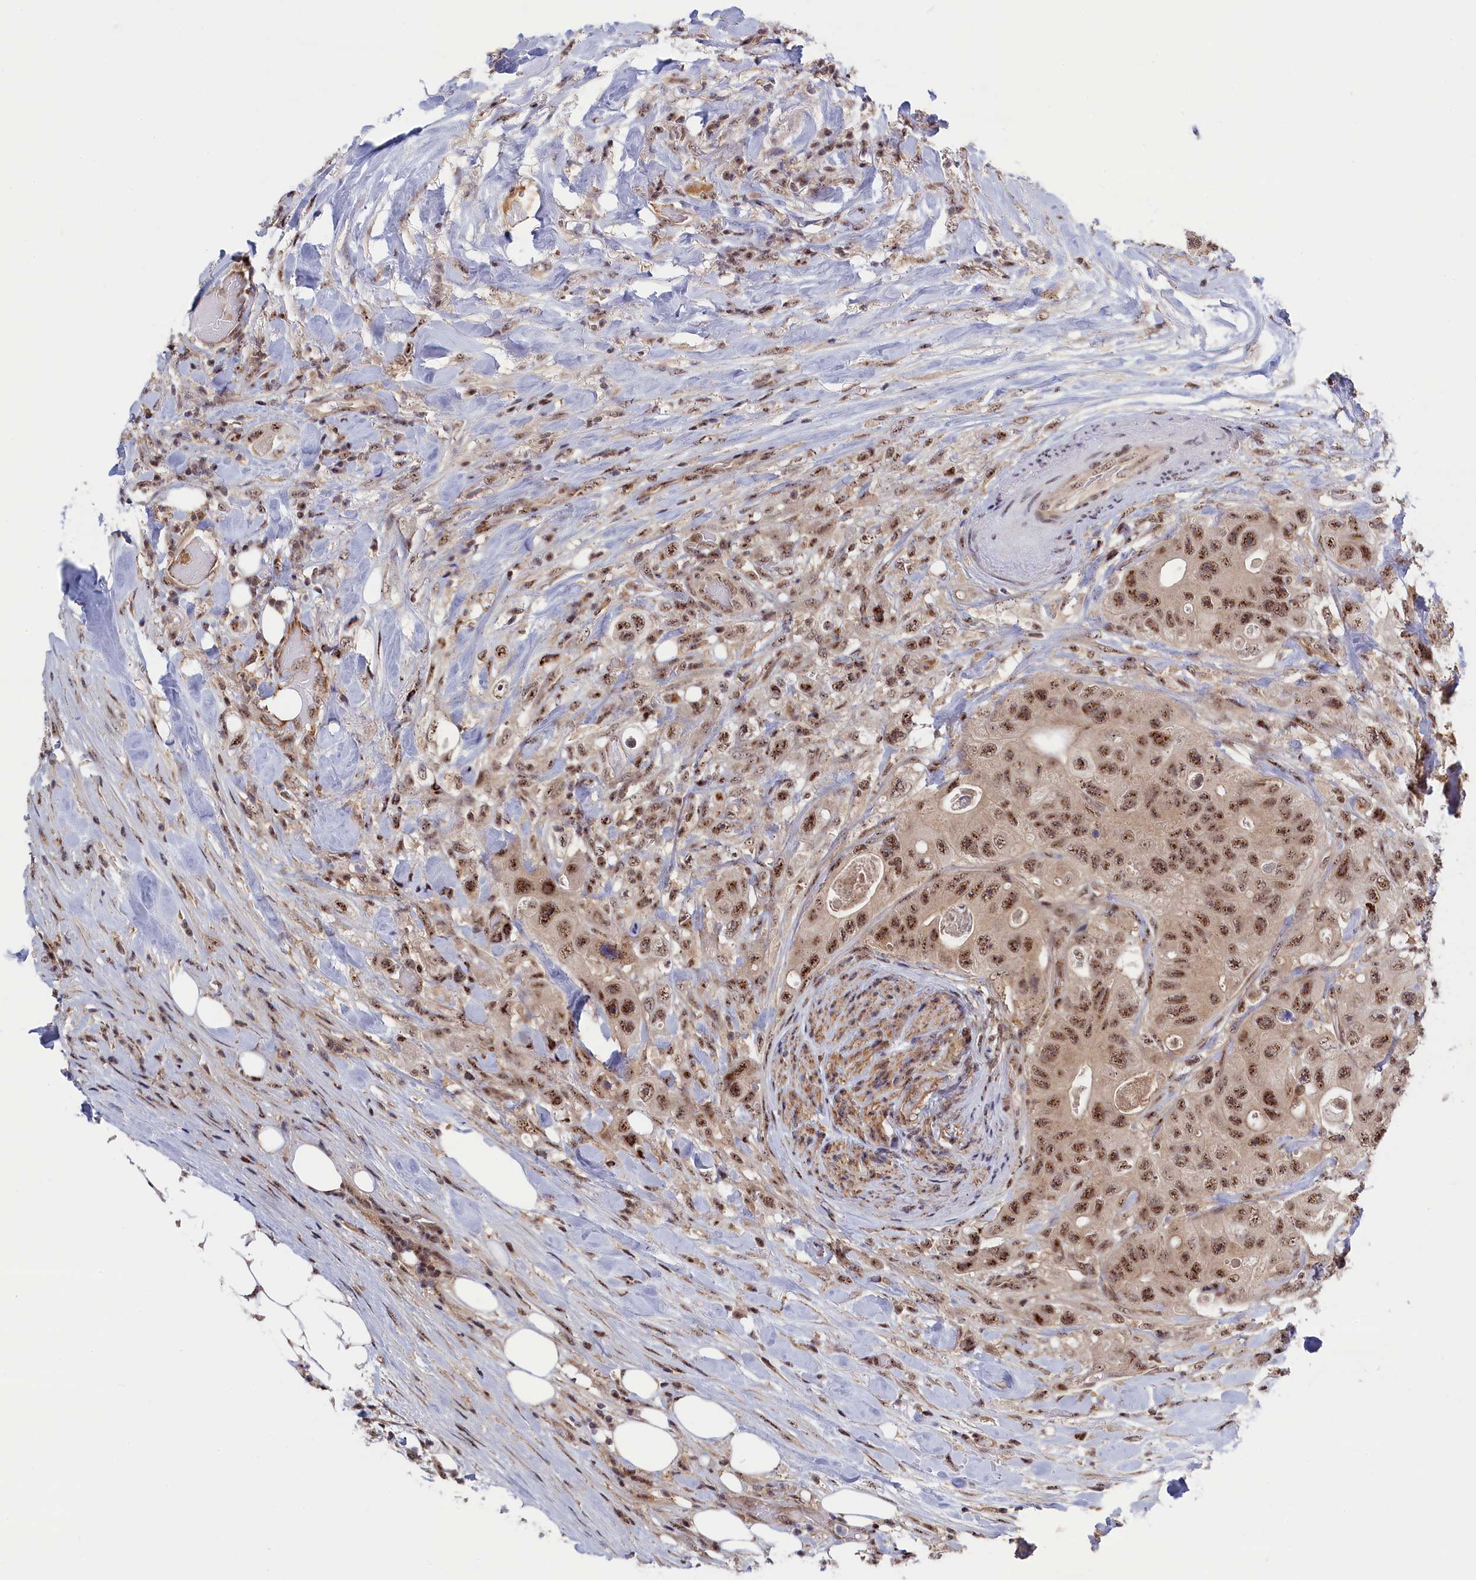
{"staining": {"intensity": "moderate", "quantity": ">75%", "location": "nuclear"}, "tissue": "colorectal cancer", "cell_type": "Tumor cells", "image_type": "cancer", "snomed": [{"axis": "morphology", "description": "Adenocarcinoma, NOS"}, {"axis": "topography", "description": "Colon"}], "caption": "Immunohistochemistry of human colorectal cancer displays medium levels of moderate nuclear staining in approximately >75% of tumor cells.", "gene": "TAB1", "patient": {"sex": "female", "age": 46}}